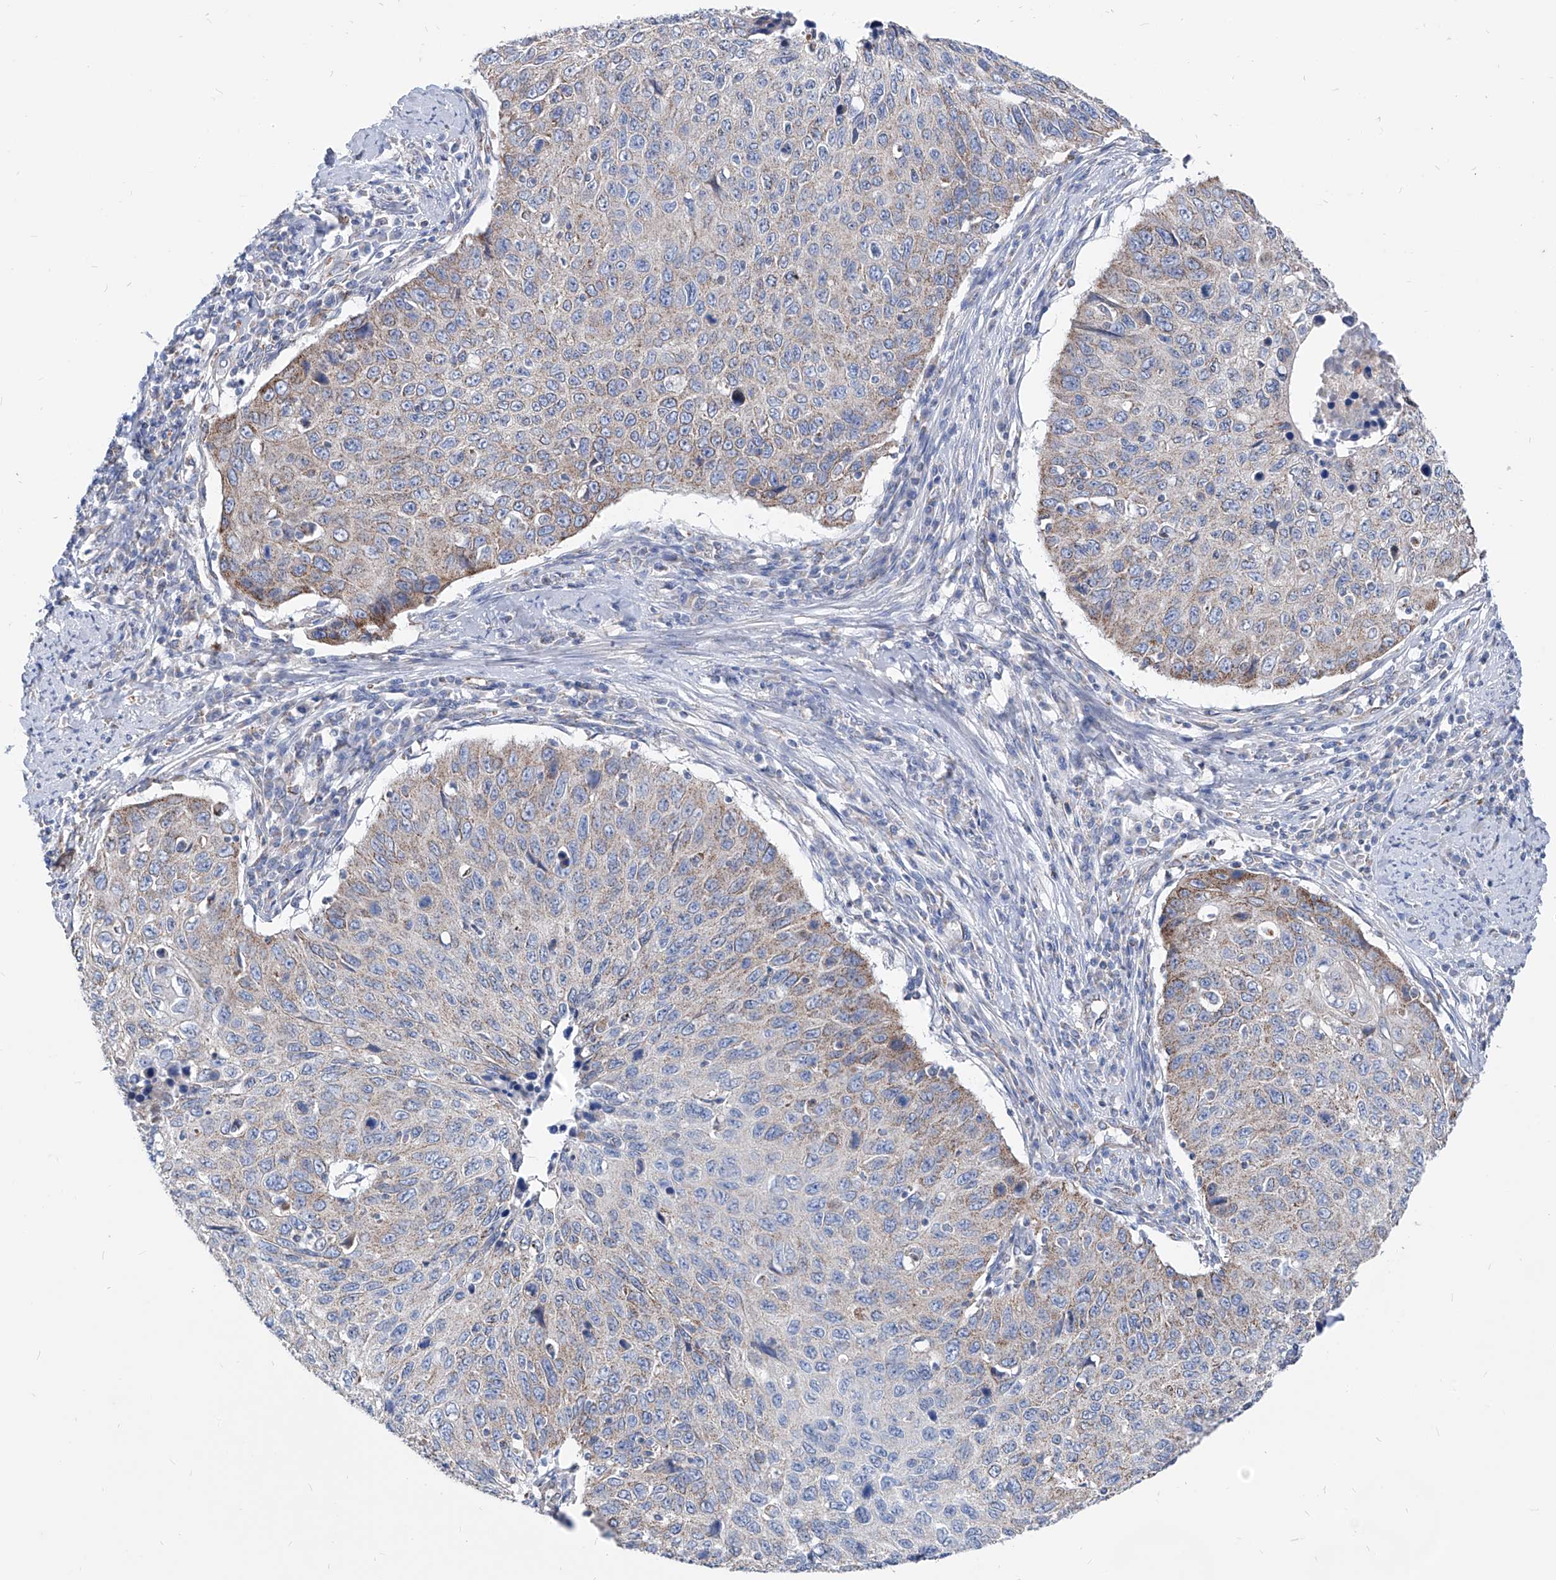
{"staining": {"intensity": "weak", "quantity": "25%-75%", "location": "cytoplasmic/membranous"}, "tissue": "cervical cancer", "cell_type": "Tumor cells", "image_type": "cancer", "snomed": [{"axis": "morphology", "description": "Squamous cell carcinoma, NOS"}, {"axis": "topography", "description": "Cervix"}], "caption": "Immunohistochemical staining of human cervical squamous cell carcinoma shows weak cytoplasmic/membranous protein staining in approximately 25%-75% of tumor cells.", "gene": "AGPS", "patient": {"sex": "female", "age": 53}}